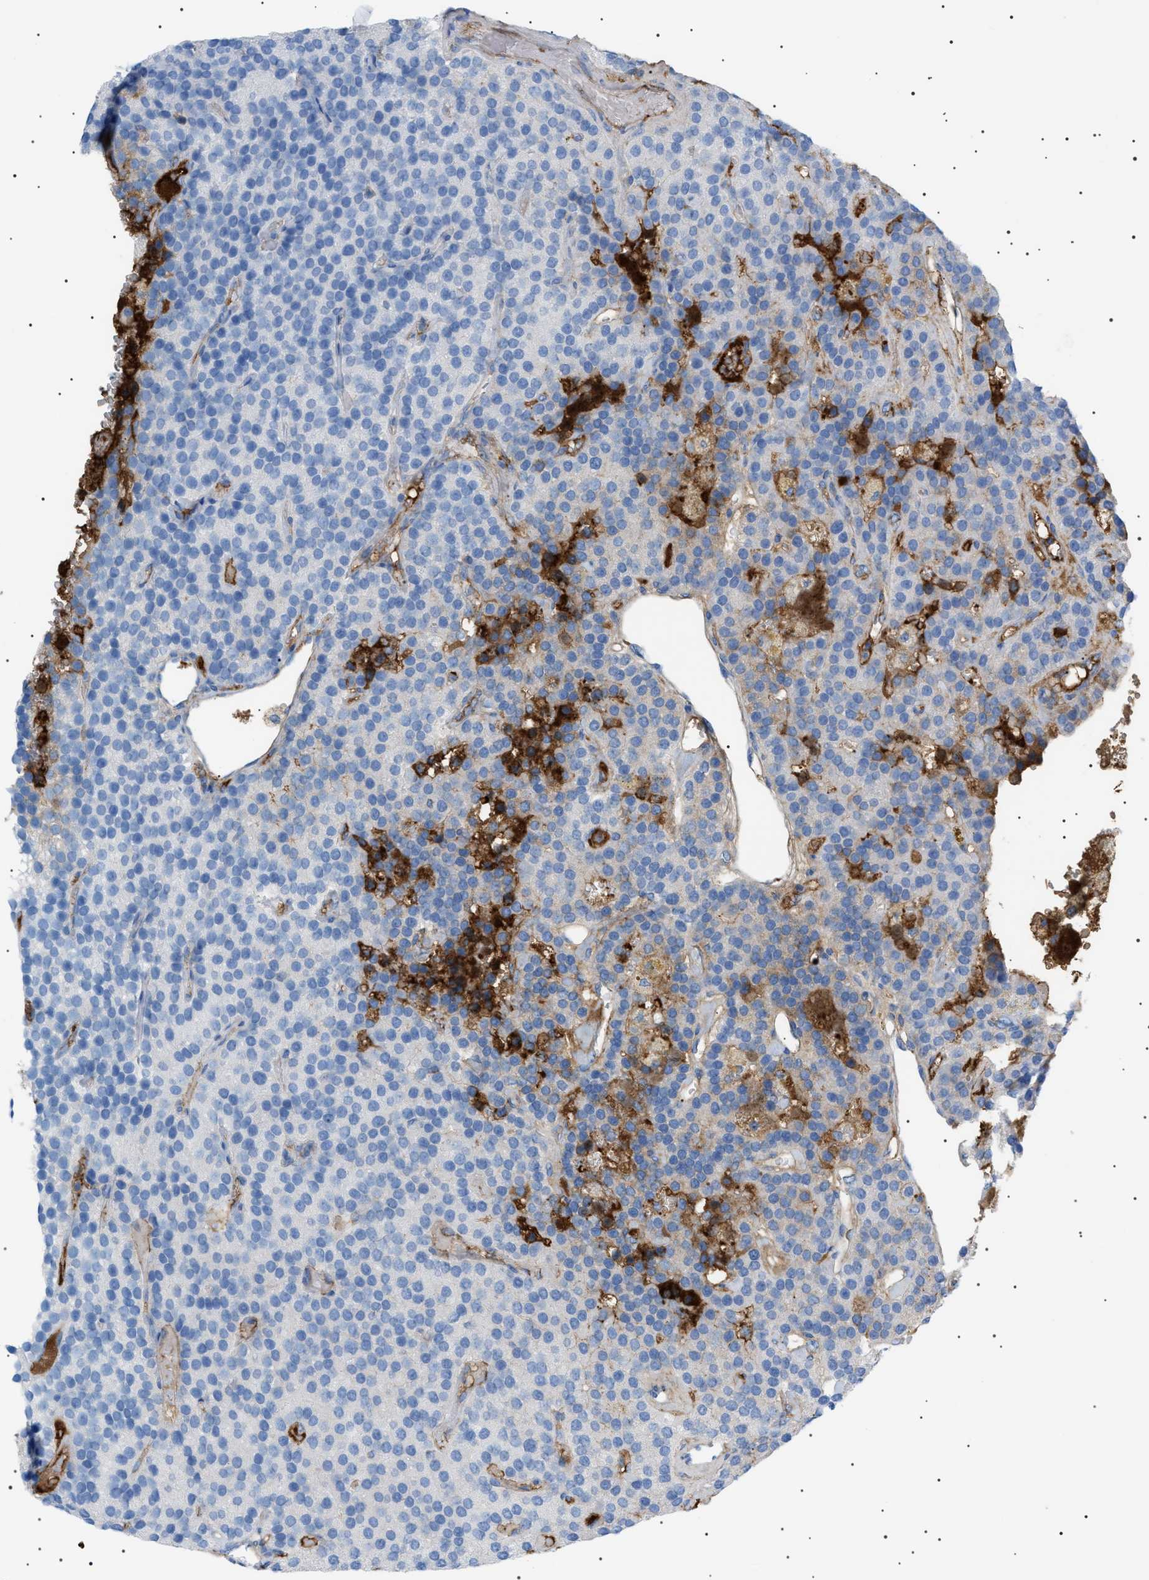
{"staining": {"intensity": "negative", "quantity": "none", "location": "none"}, "tissue": "parathyroid gland", "cell_type": "Glandular cells", "image_type": "normal", "snomed": [{"axis": "morphology", "description": "Normal tissue, NOS"}, {"axis": "morphology", "description": "Adenoma, NOS"}, {"axis": "topography", "description": "Parathyroid gland"}], "caption": "A photomicrograph of parathyroid gland stained for a protein demonstrates no brown staining in glandular cells.", "gene": "LPA", "patient": {"sex": "female", "age": 86}}